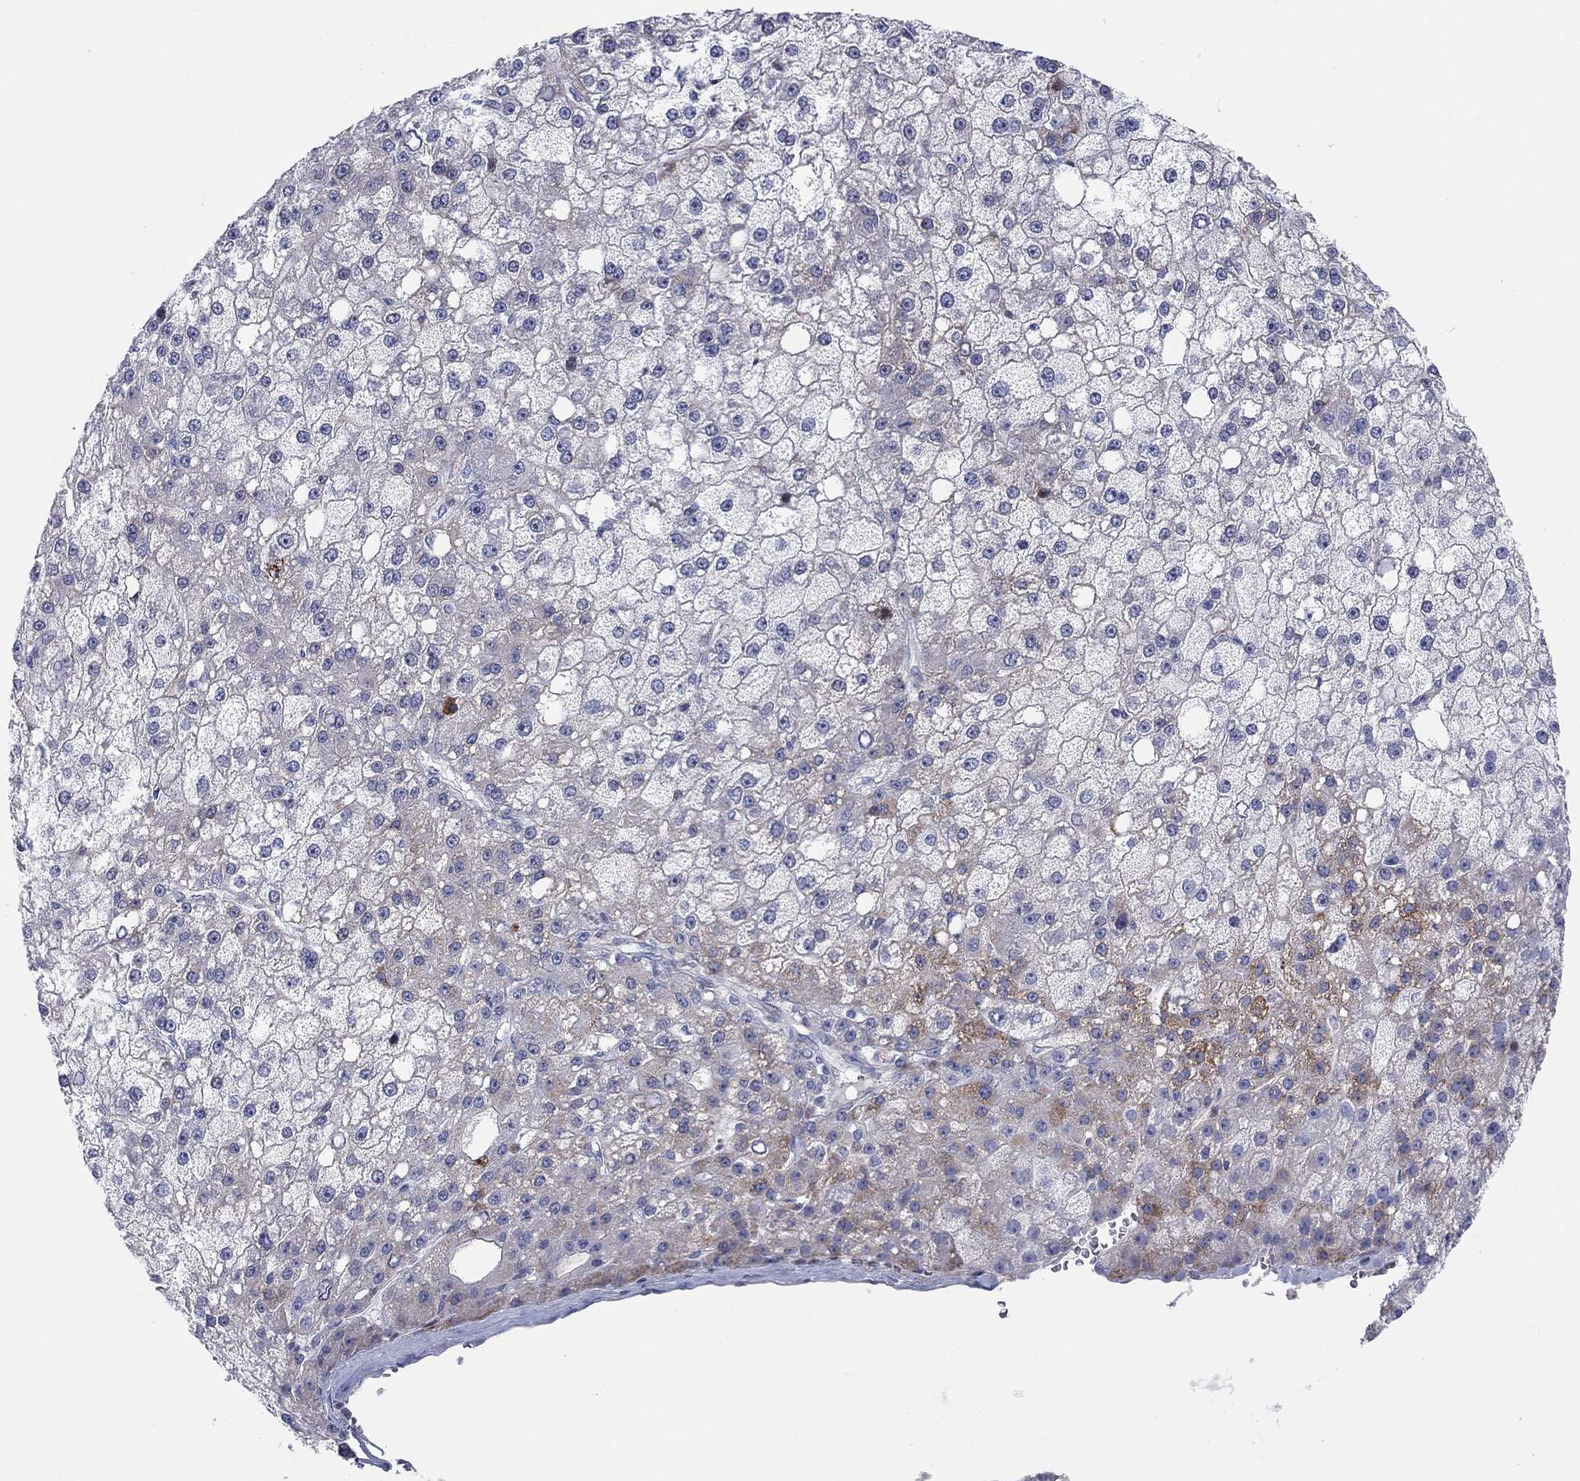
{"staining": {"intensity": "moderate", "quantity": "<25%", "location": "cytoplasmic/membranous"}, "tissue": "liver cancer", "cell_type": "Tumor cells", "image_type": "cancer", "snomed": [{"axis": "morphology", "description": "Carcinoma, Hepatocellular, NOS"}, {"axis": "topography", "description": "Liver"}], "caption": "Liver cancer stained with IHC displays moderate cytoplasmic/membranous expression in approximately <25% of tumor cells.", "gene": "ARHGAP36", "patient": {"sex": "male", "age": 67}}